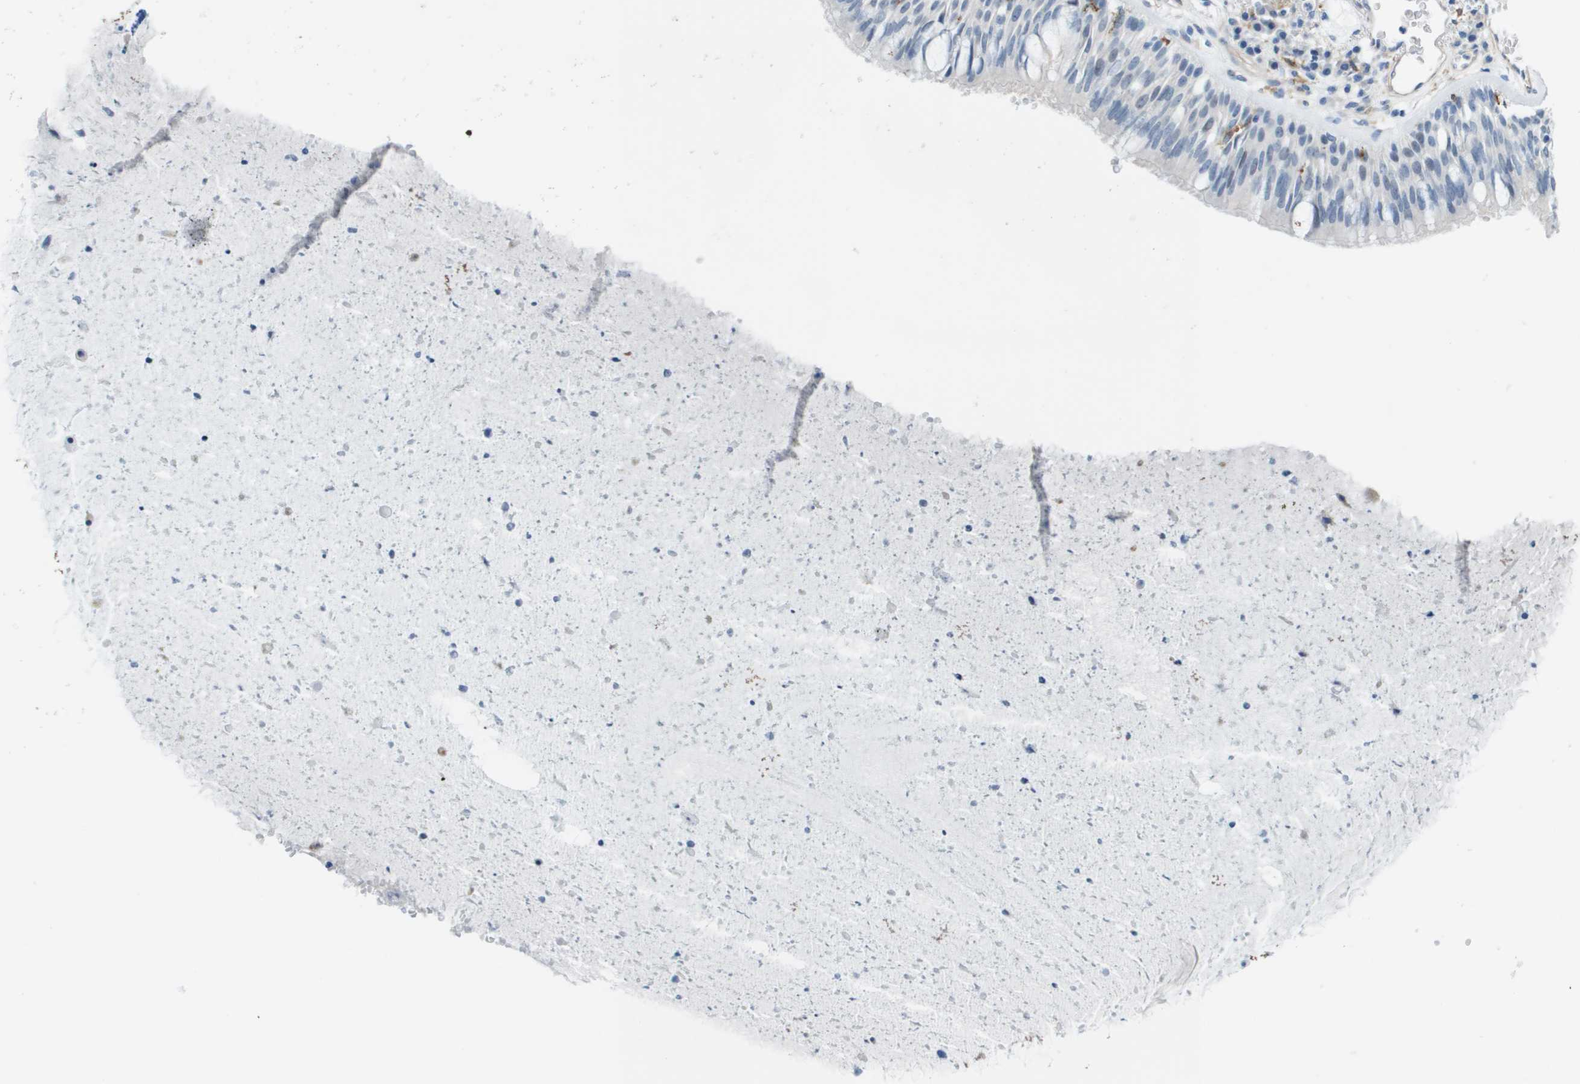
{"staining": {"intensity": "negative", "quantity": "none", "location": "none"}, "tissue": "bronchus", "cell_type": "Respiratory epithelial cells", "image_type": "normal", "snomed": [{"axis": "morphology", "description": "Normal tissue, NOS"}, {"axis": "morphology", "description": "Adenocarcinoma, NOS"}, {"axis": "morphology", "description": "Adenocarcinoma, metastatic, NOS"}, {"axis": "topography", "description": "Lymph node"}, {"axis": "topography", "description": "Bronchus"}, {"axis": "topography", "description": "Lung"}], "caption": "Immunohistochemistry (IHC) histopathology image of normal bronchus stained for a protein (brown), which shows no expression in respiratory epithelial cells.", "gene": "ZBTB43", "patient": {"sex": "female", "age": 54}}